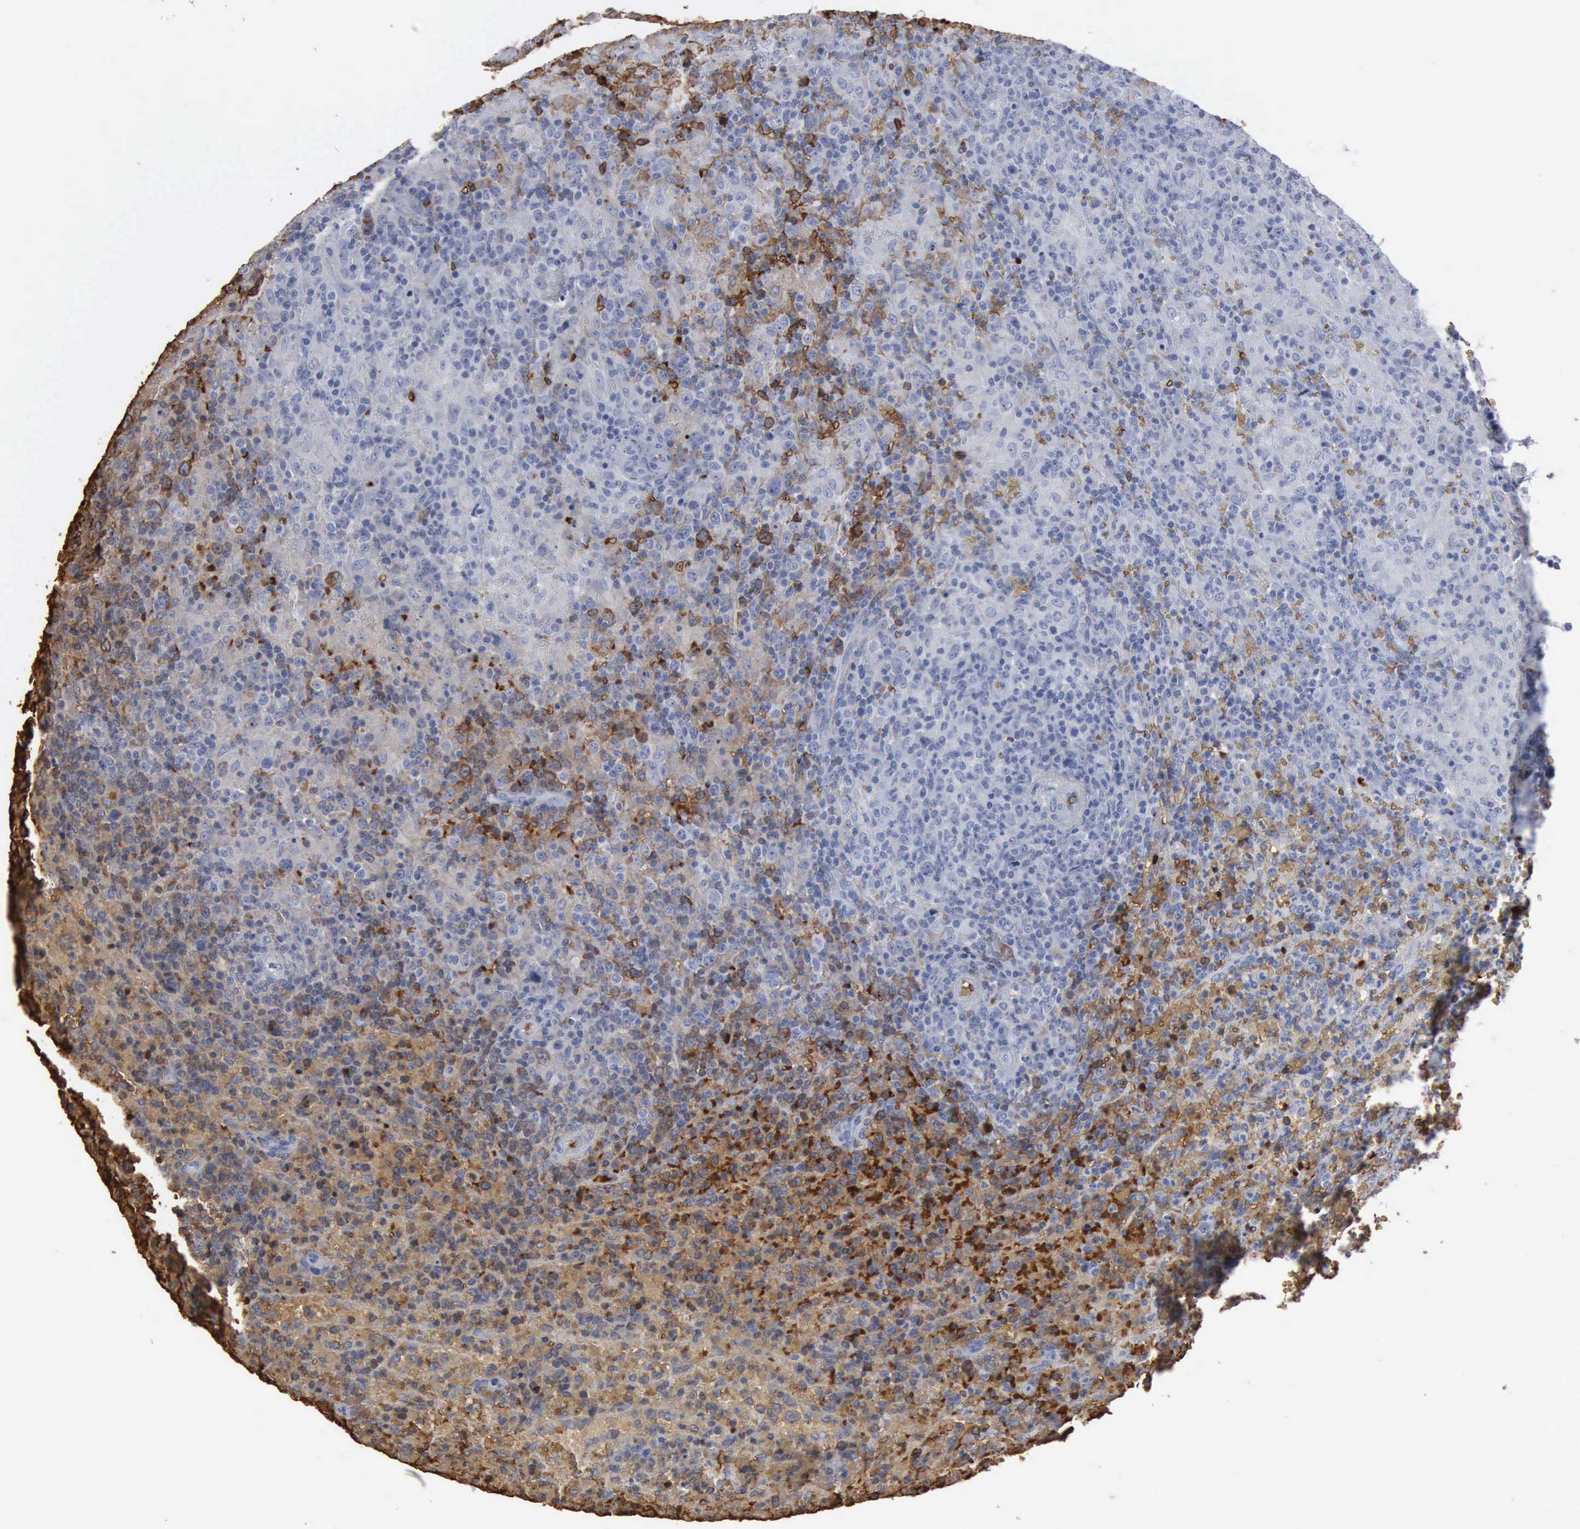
{"staining": {"intensity": "negative", "quantity": "none", "location": "none"}, "tissue": "lymphoma", "cell_type": "Tumor cells", "image_type": "cancer", "snomed": [{"axis": "morphology", "description": "Malignant lymphoma, non-Hodgkin's type, High grade"}, {"axis": "topography", "description": "Spleen"}, {"axis": "topography", "description": "Lymph node"}], "caption": "This image is of high-grade malignant lymphoma, non-Hodgkin's type stained with immunohistochemistry to label a protein in brown with the nuclei are counter-stained blue. There is no positivity in tumor cells.", "gene": "TGFB1", "patient": {"sex": "female", "age": 70}}